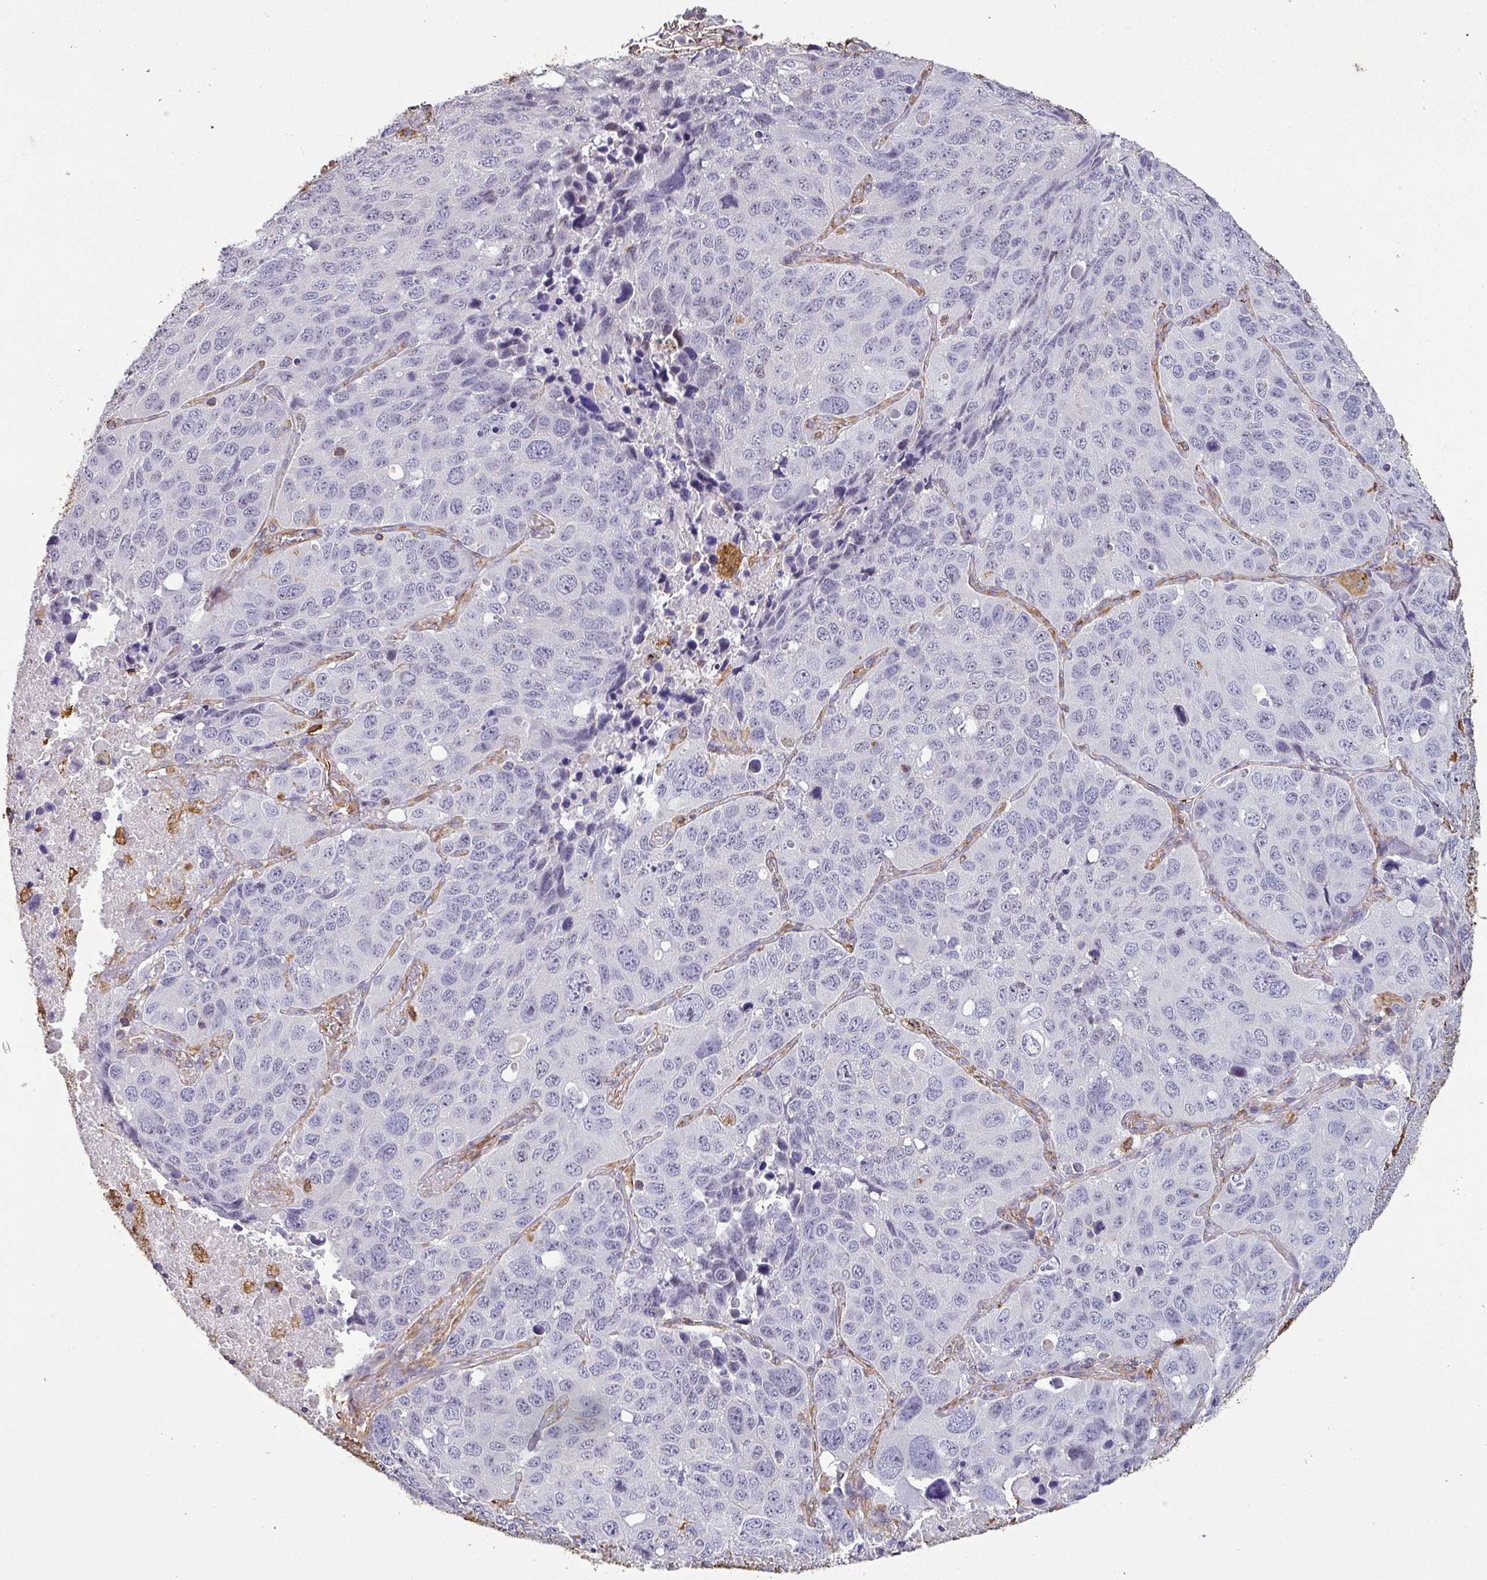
{"staining": {"intensity": "negative", "quantity": "none", "location": "none"}, "tissue": "lung cancer", "cell_type": "Tumor cells", "image_type": "cancer", "snomed": [{"axis": "morphology", "description": "Squamous cell carcinoma, NOS"}, {"axis": "topography", "description": "Lung"}], "caption": "Immunohistochemistry (IHC) of human lung cancer (squamous cell carcinoma) reveals no positivity in tumor cells.", "gene": "ZNF280C", "patient": {"sex": "male", "age": 60}}